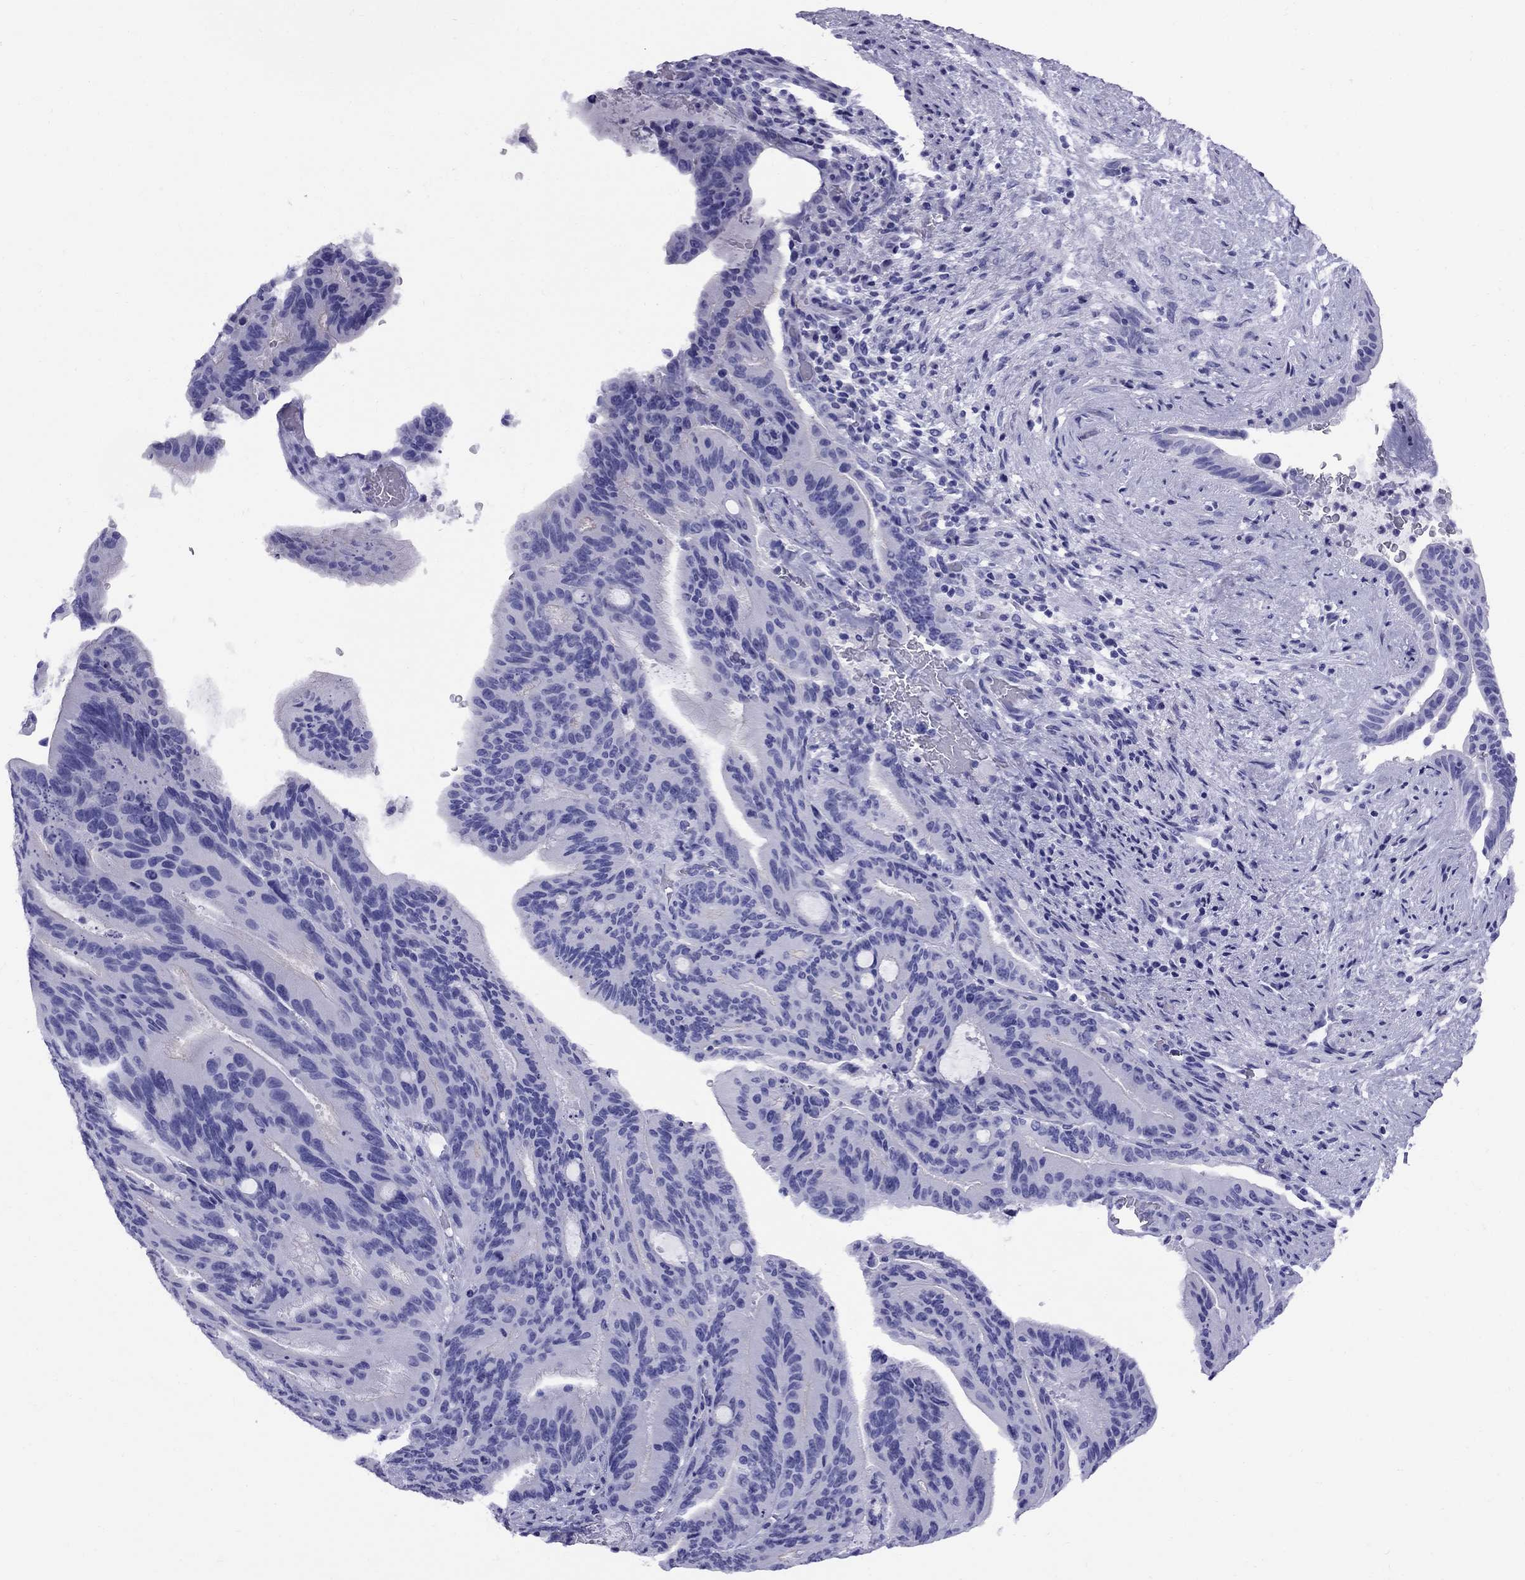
{"staining": {"intensity": "negative", "quantity": "none", "location": "none"}, "tissue": "liver cancer", "cell_type": "Tumor cells", "image_type": "cancer", "snomed": [{"axis": "morphology", "description": "Cholangiocarcinoma"}, {"axis": "topography", "description": "Liver"}], "caption": "Tumor cells show no significant staining in liver cancer (cholangiocarcinoma).", "gene": "AVPR1B", "patient": {"sex": "female", "age": 73}}